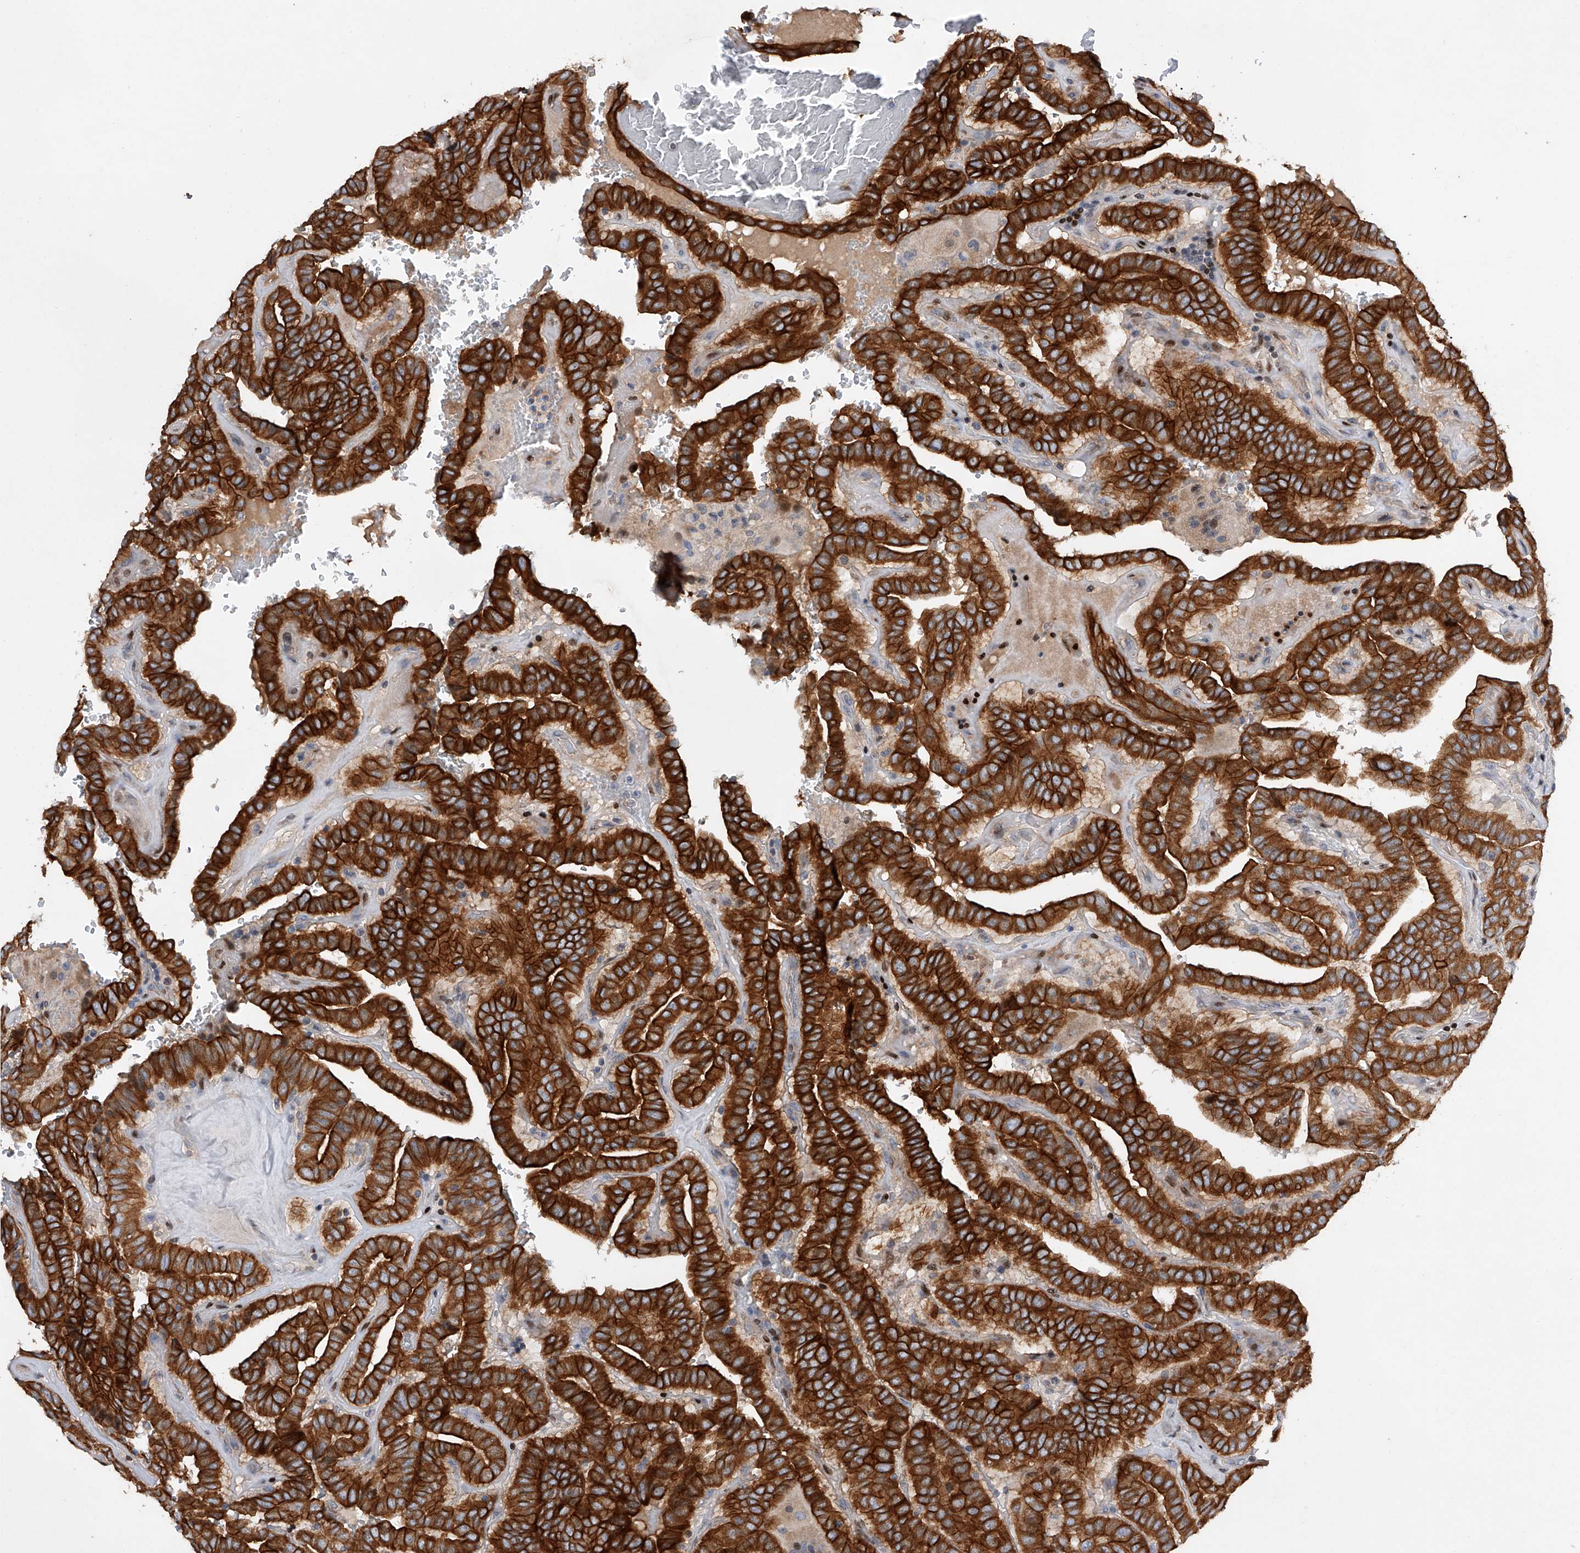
{"staining": {"intensity": "strong", "quantity": ">75%", "location": "cytoplasmic/membranous"}, "tissue": "thyroid cancer", "cell_type": "Tumor cells", "image_type": "cancer", "snomed": [{"axis": "morphology", "description": "Papillary adenocarcinoma, NOS"}, {"axis": "topography", "description": "Thyroid gland"}], "caption": "Immunohistochemical staining of thyroid cancer (papillary adenocarcinoma) demonstrates high levels of strong cytoplasmic/membranous protein expression in about >75% of tumor cells.", "gene": "CDH12", "patient": {"sex": "male", "age": 77}}